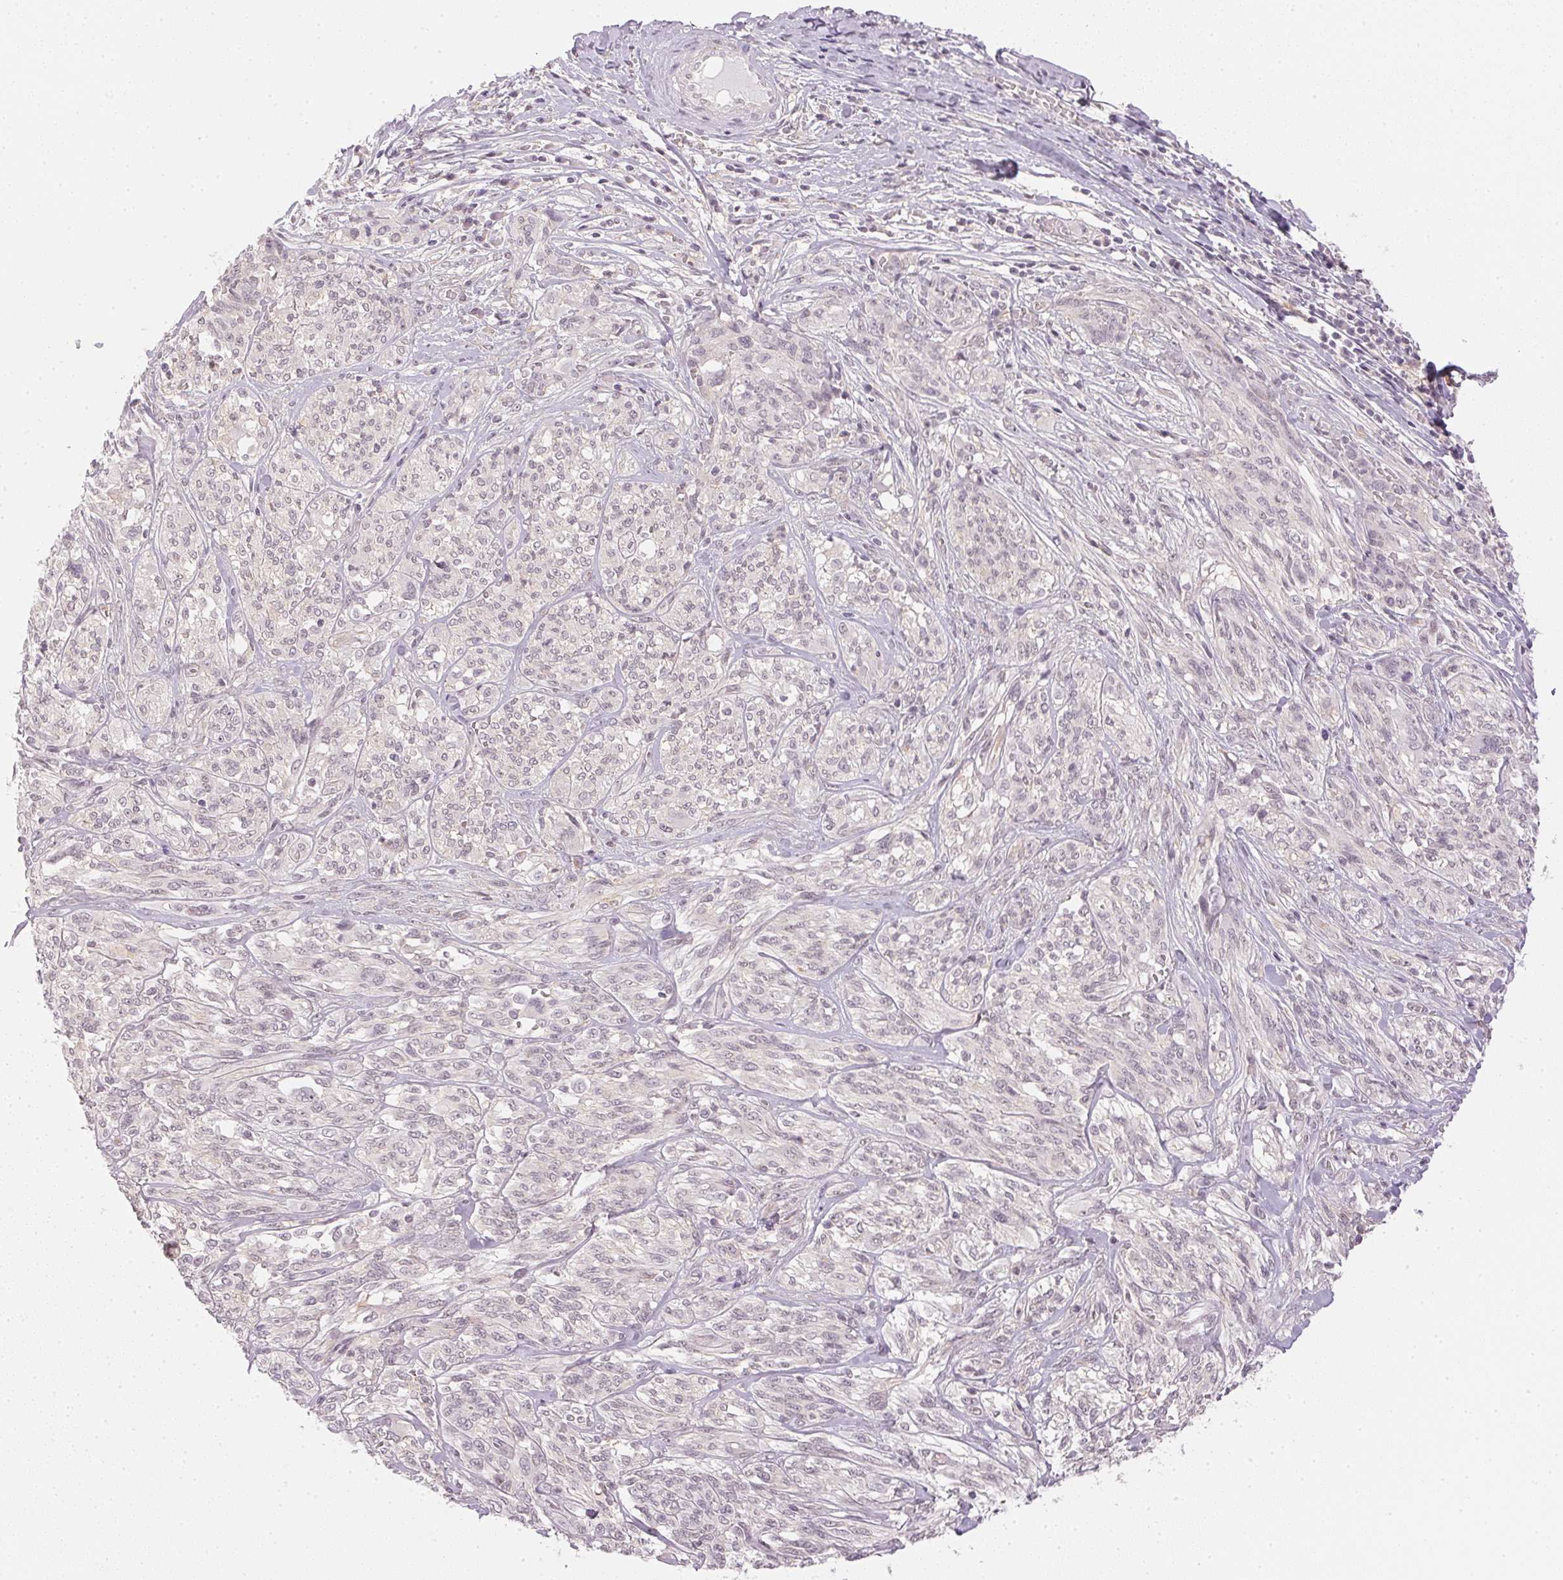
{"staining": {"intensity": "negative", "quantity": "none", "location": "none"}, "tissue": "melanoma", "cell_type": "Tumor cells", "image_type": "cancer", "snomed": [{"axis": "morphology", "description": "Malignant melanoma, NOS"}, {"axis": "topography", "description": "Skin"}], "caption": "Photomicrograph shows no protein staining in tumor cells of melanoma tissue.", "gene": "KPRP", "patient": {"sex": "female", "age": 91}}